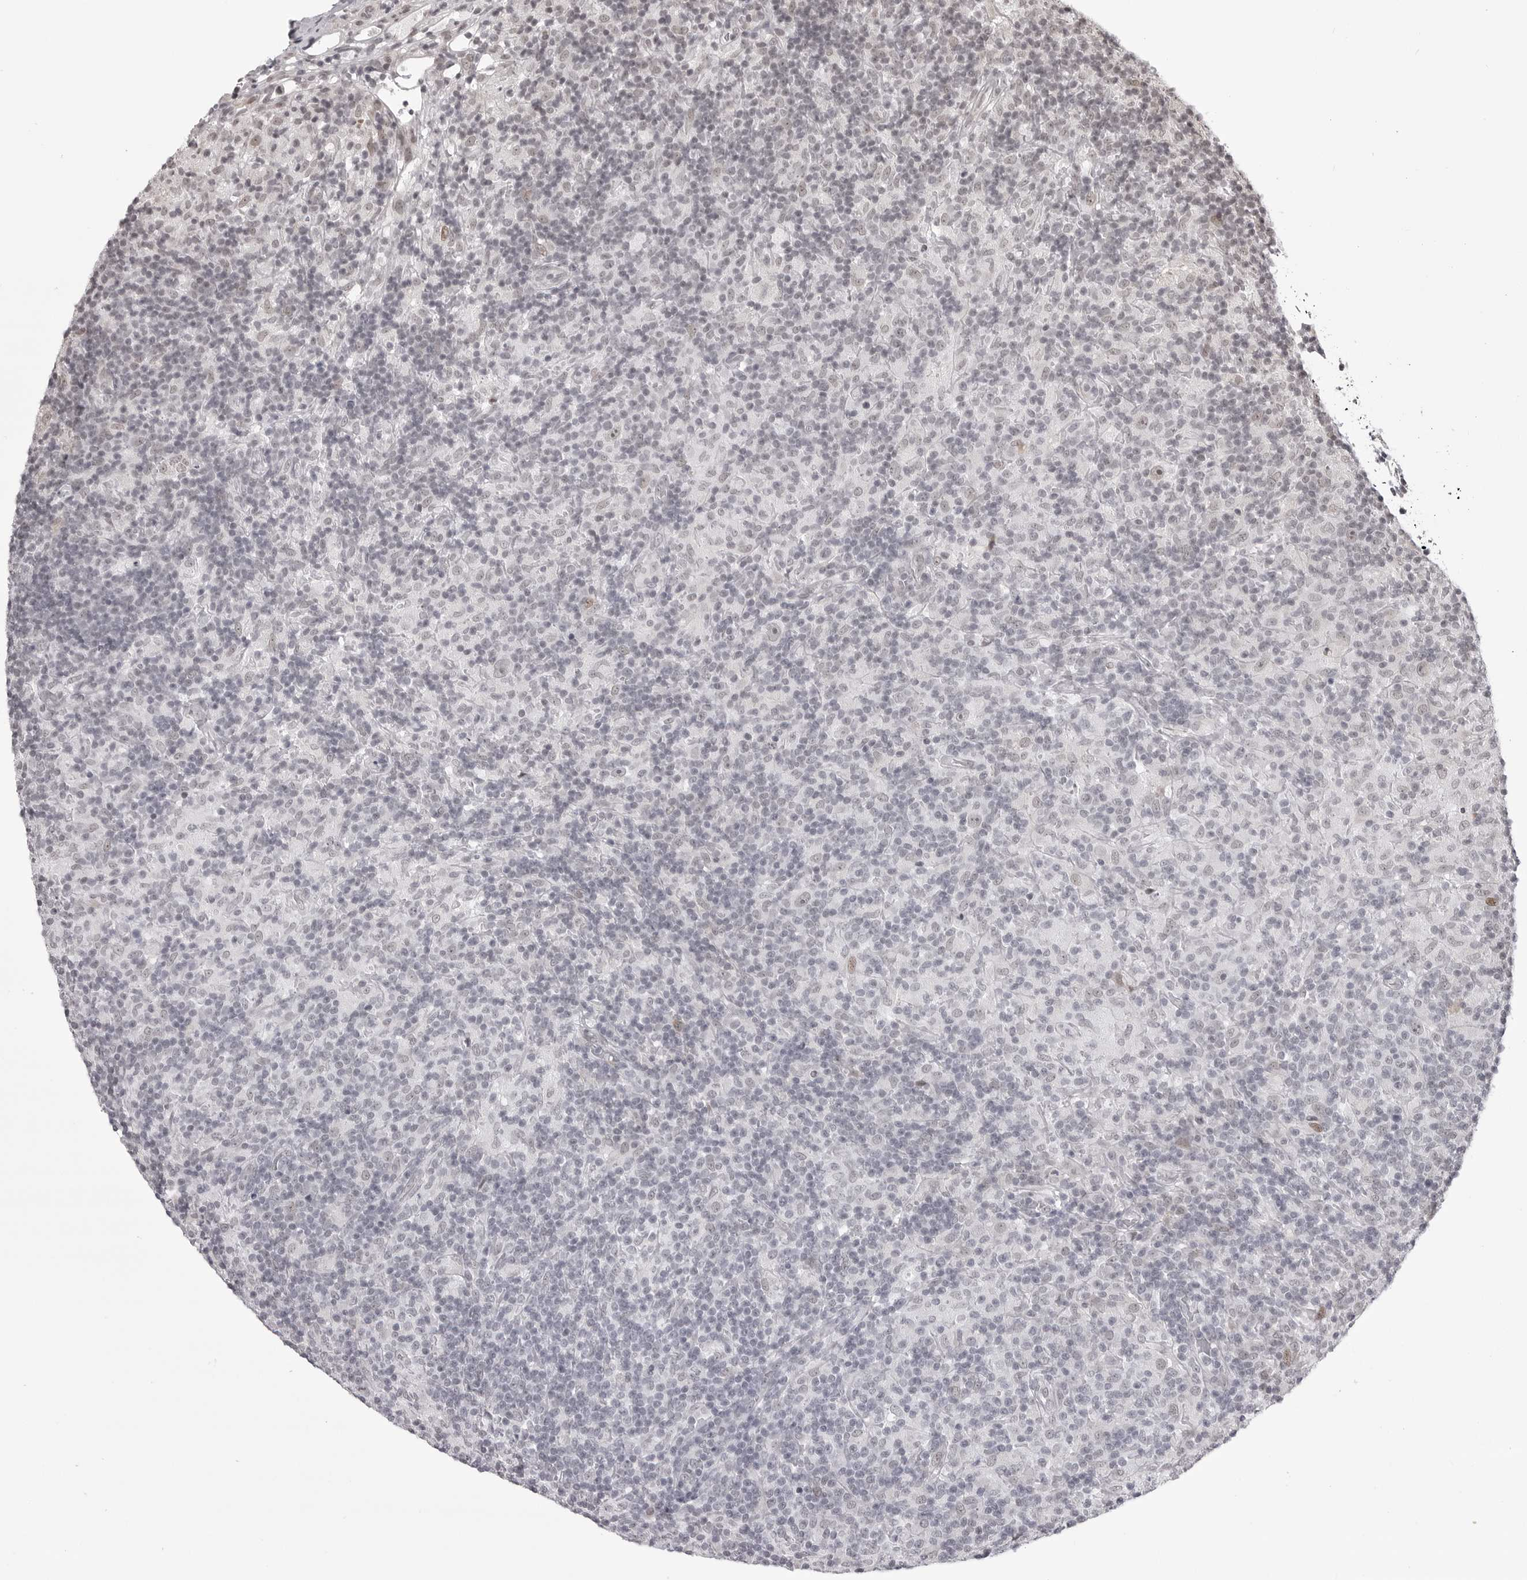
{"staining": {"intensity": "negative", "quantity": "none", "location": "none"}, "tissue": "lymphoma", "cell_type": "Tumor cells", "image_type": "cancer", "snomed": [{"axis": "morphology", "description": "Hodgkin's disease, NOS"}, {"axis": "topography", "description": "Lymph node"}], "caption": "DAB (3,3'-diaminobenzidine) immunohistochemical staining of human lymphoma shows no significant expression in tumor cells.", "gene": "PHF3", "patient": {"sex": "male", "age": 70}}